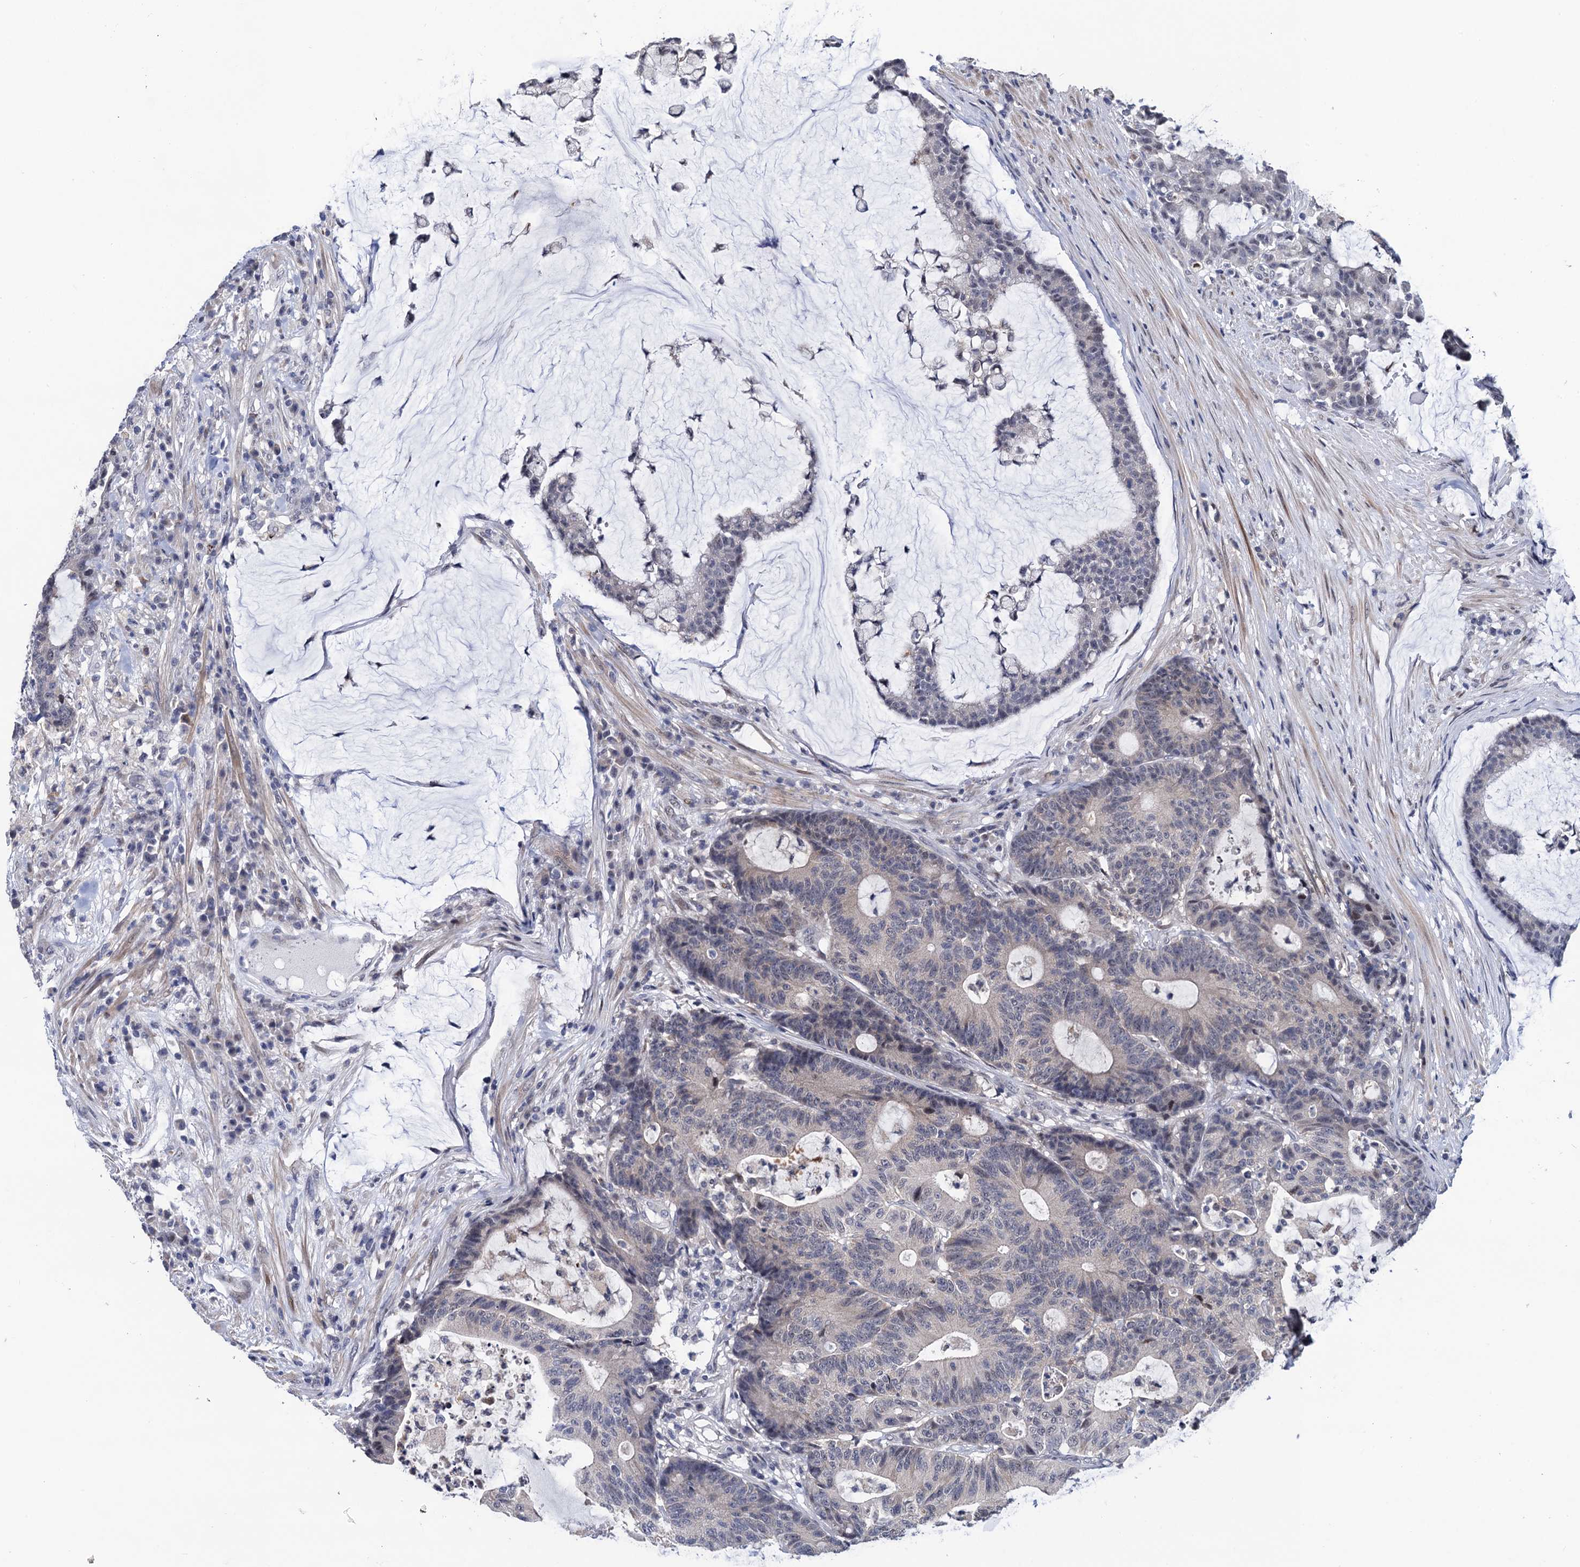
{"staining": {"intensity": "weak", "quantity": "<25%", "location": "nuclear"}, "tissue": "colorectal cancer", "cell_type": "Tumor cells", "image_type": "cancer", "snomed": [{"axis": "morphology", "description": "Adenocarcinoma, NOS"}, {"axis": "topography", "description": "Colon"}], "caption": "This is an IHC image of colorectal cancer. There is no staining in tumor cells.", "gene": "FAM222A", "patient": {"sex": "female", "age": 84}}